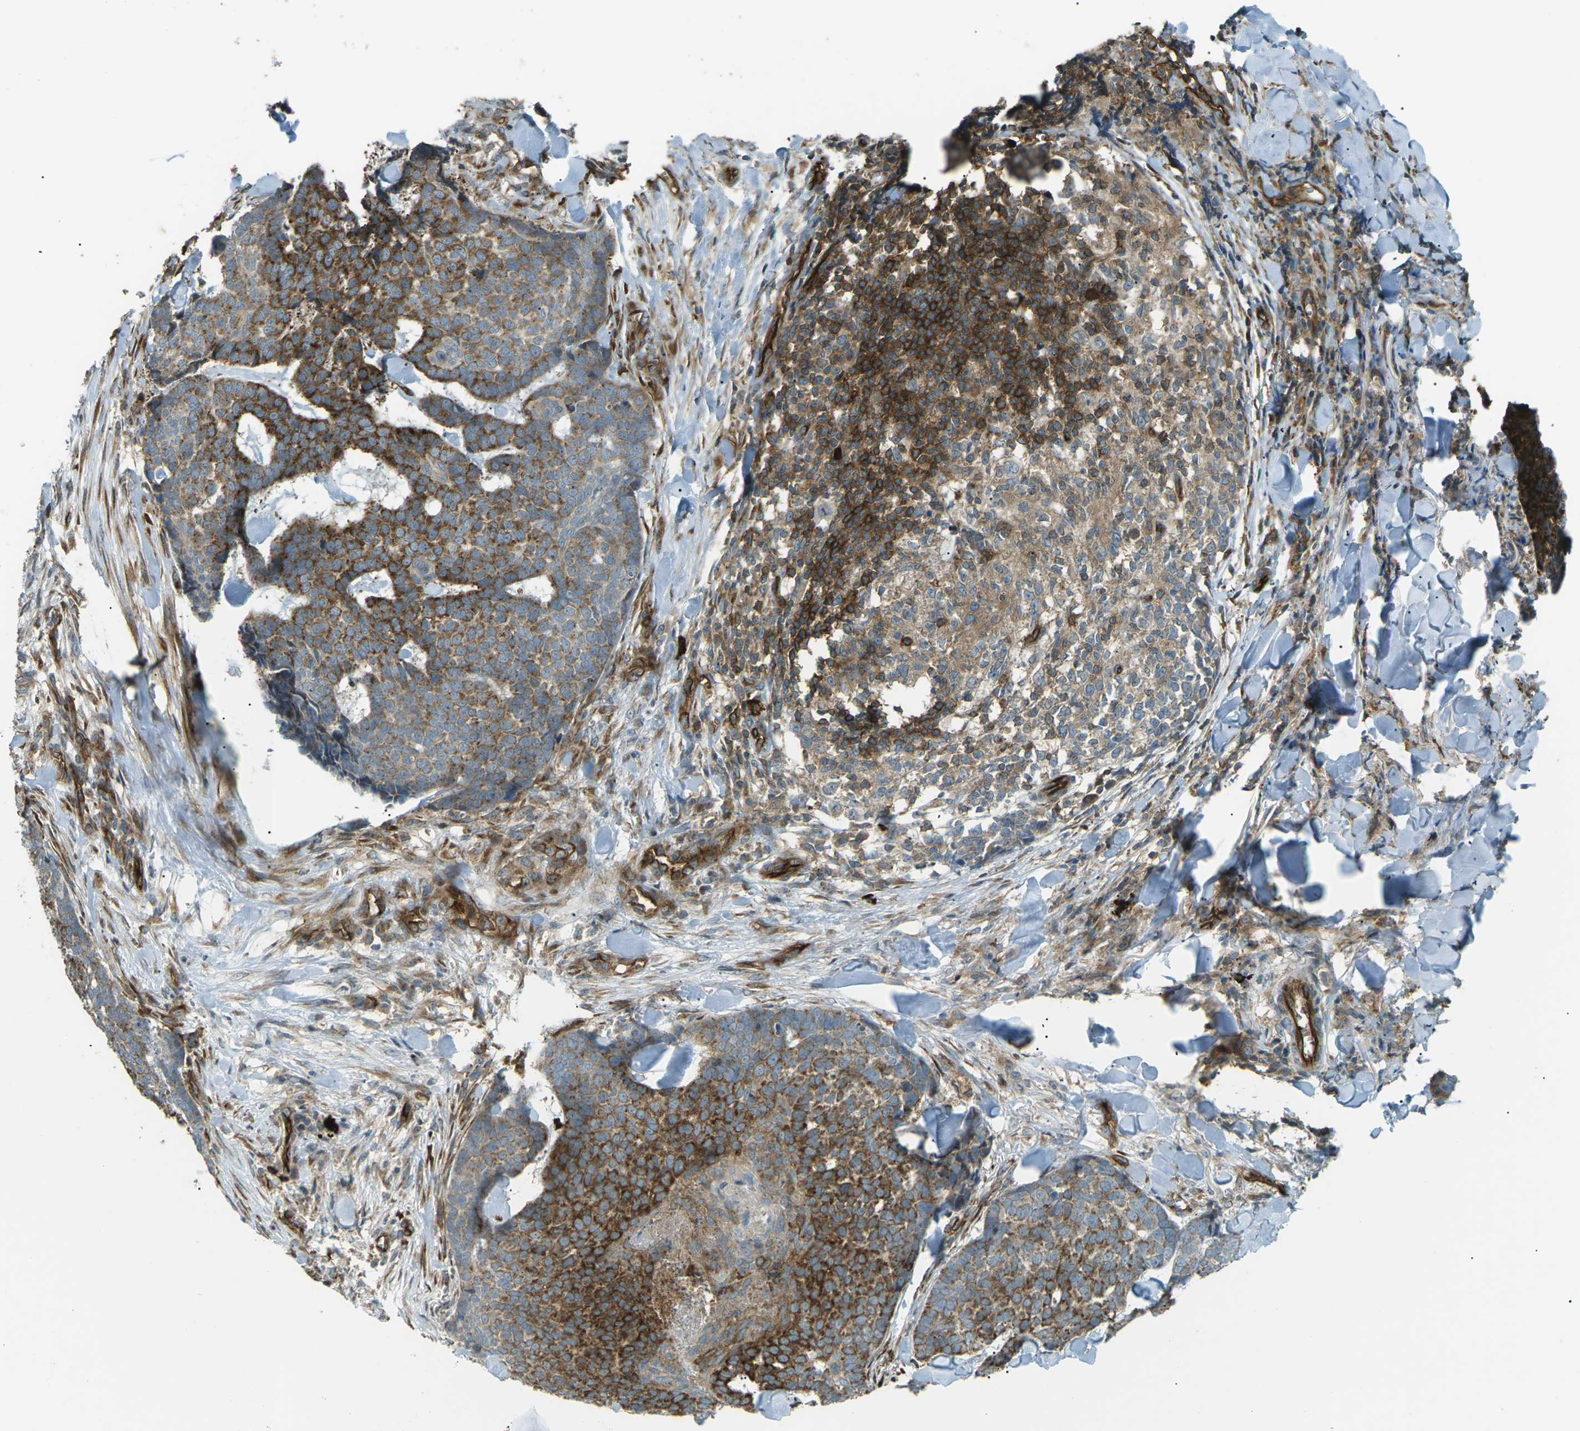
{"staining": {"intensity": "strong", "quantity": "25%-75%", "location": "cytoplasmic/membranous"}, "tissue": "skin cancer", "cell_type": "Tumor cells", "image_type": "cancer", "snomed": [{"axis": "morphology", "description": "Basal cell carcinoma"}, {"axis": "topography", "description": "Skin"}], "caption": "IHC micrograph of neoplastic tissue: human skin cancer (basal cell carcinoma) stained using IHC reveals high levels of strong protein expression localized specifically in the cytoplasmic/membranous of tumor cells, appearing as a cytoplasmic/membranous brown color.", "gene": "S1PR1", "patient": {"sex": "male", "age": 84}}